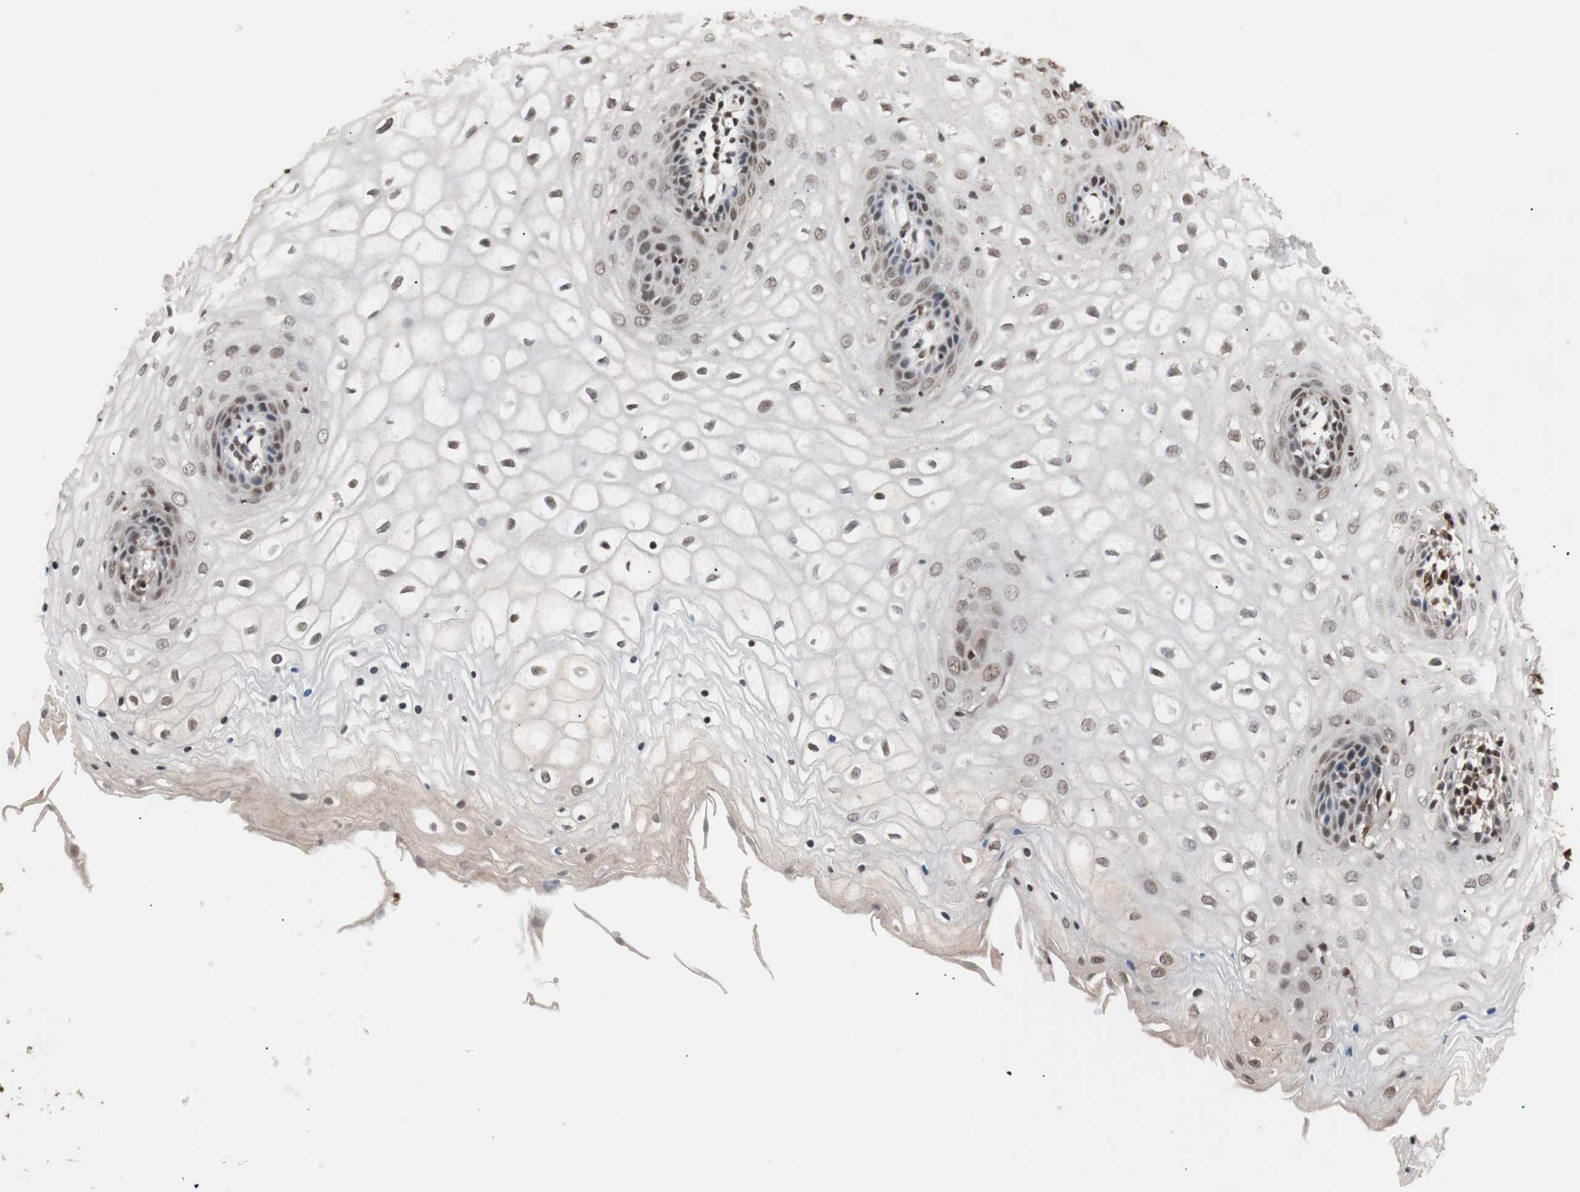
{"staining": {"intensity": "strong", "quantity": ">75%", "location": "nuclear"}, "tissue": "vagina", "cell_type": "Squamous epithelial cells", "image_type": "normal", "snomed": [{"axis": "morphology", "description": "Normal tissue, NOS"}, {"axis": "topography", "description": "Vagina"}], "caption": "IHC photomicrograph of benign human vagina stained for a protein (brown), which shows high levels of strong nuclear expression in about >75% of squamous epithelial cells.", "gene": "CHAMP1", "patient": {"sex": "female", "age": 34}}